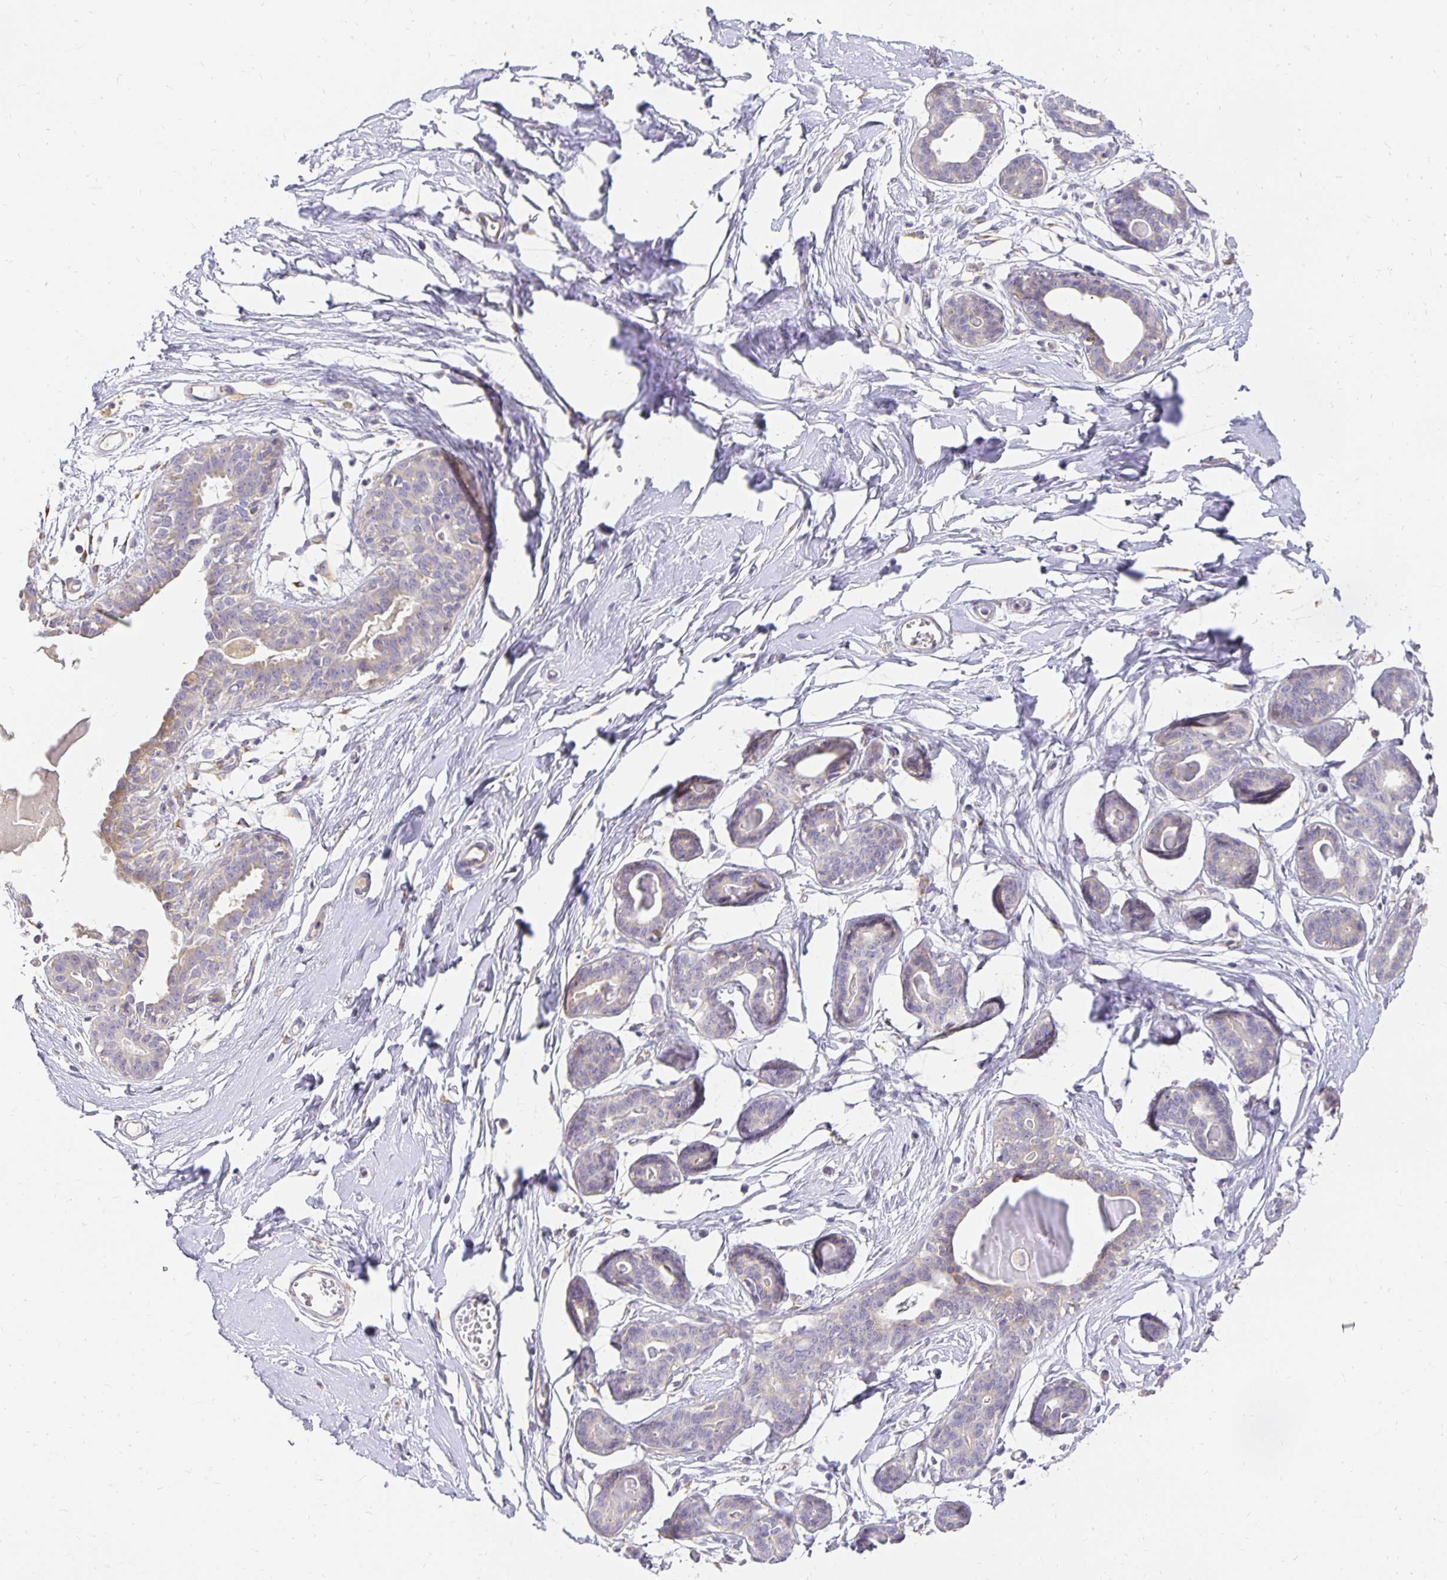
{"staining": {"intensity": "negative", "quantity": "none", "location": "none"}, "tissue": "breast", "cell_type": "Adipocytes", "image_type": "normal", "snomed": [{"axis": "morphology", "description": "Normal tissue, NOS"}, {"axis": "topography", "description": "Breast"}], "caption": "Adipocytes are negative for protein expression in unremarkable human breast. (Brightfield microscopy of DAB IHC at high magnification).", "gene": "PLOD1", "patient": {"sex": "female", "age": 45}}